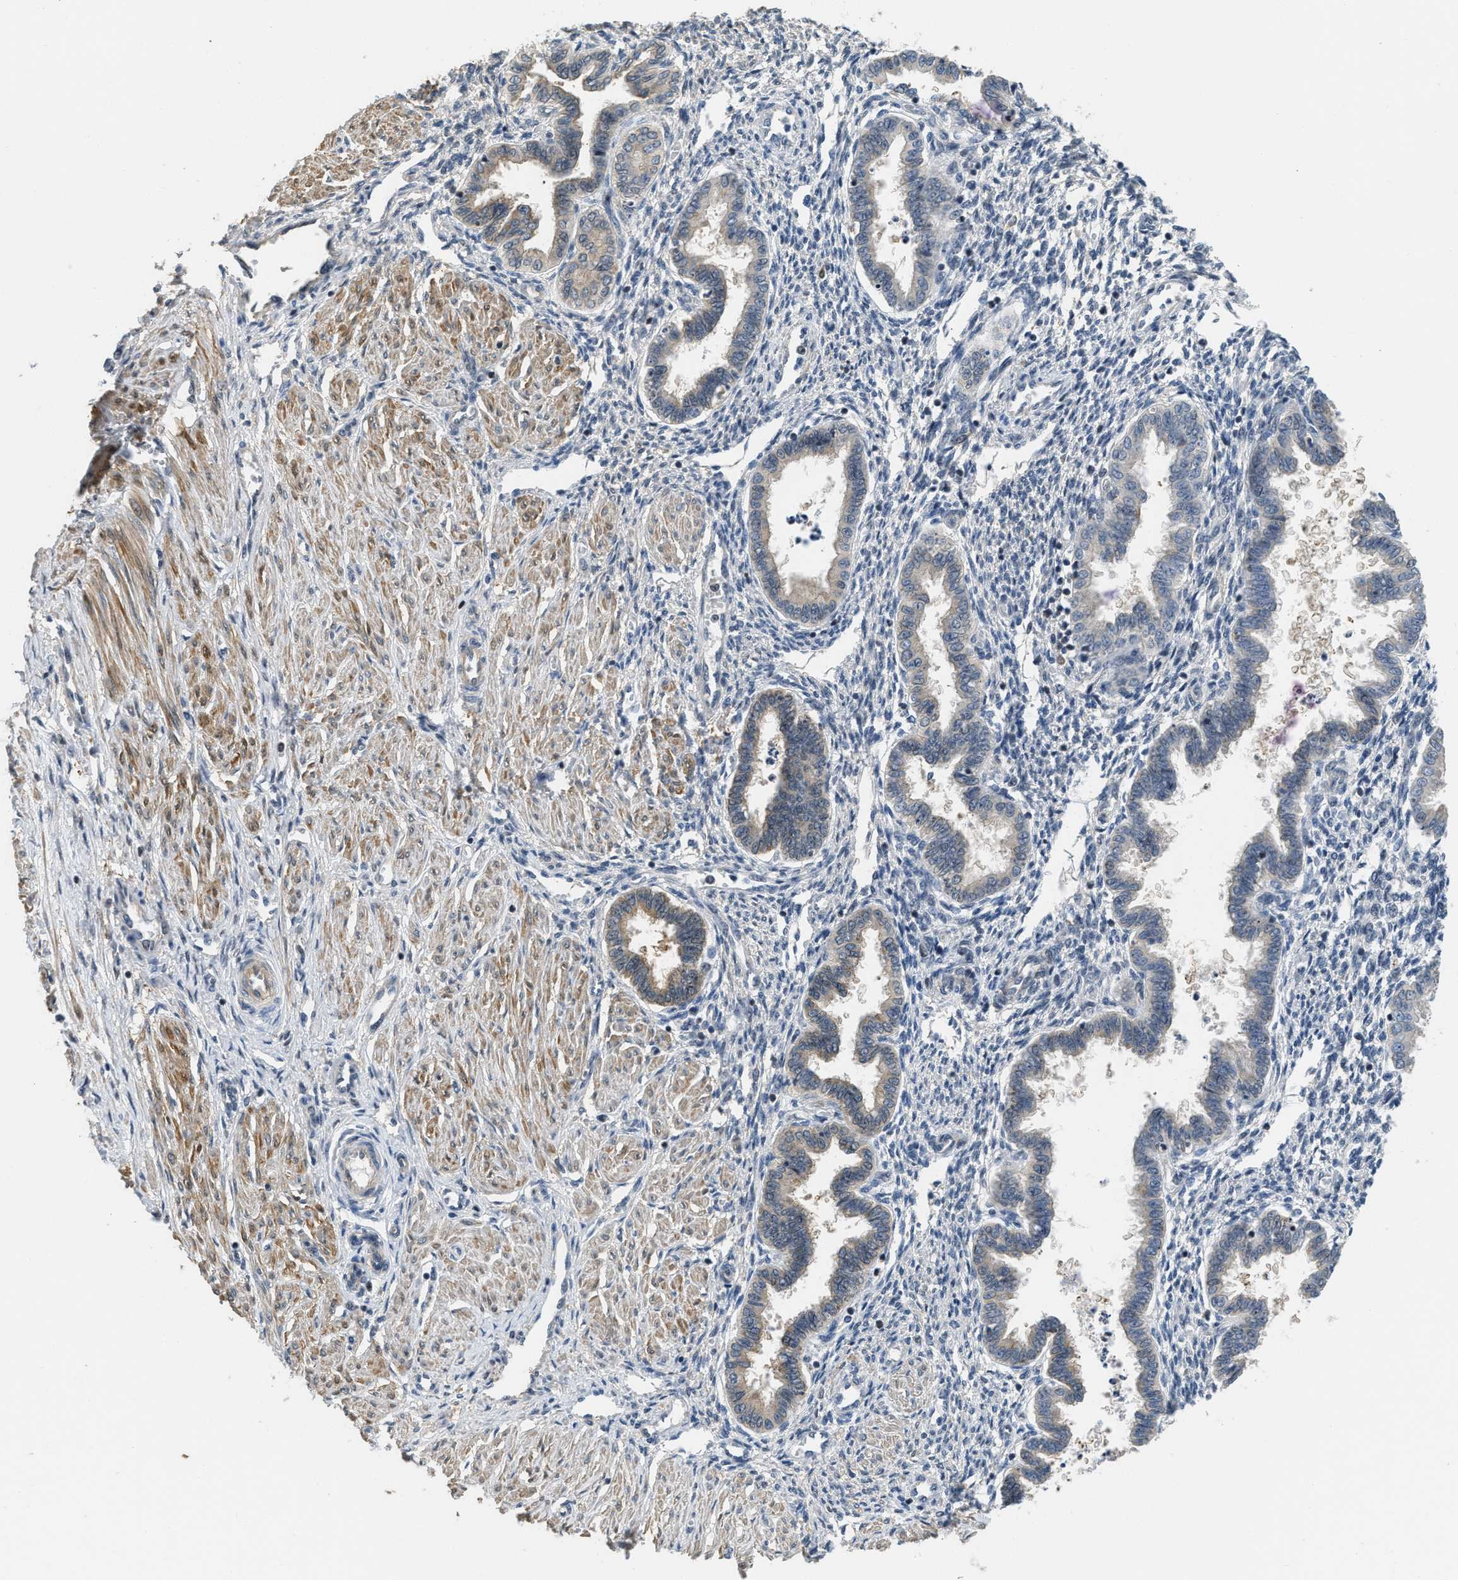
{"staining": {"intensity": "negative", "quantity": "none", "location": "none"}, "tissue": "endometrium", "cell_type": "Cells in endometrial stroma", "image_type": "normal", "snomed": [{"axis": "morphology", "description": "Normal tissue, NOS"}, {"axis": "topography", "description": "Endometrium"}], "caption": "A high-resolution histopathology image shows IHC staining of unremarkable endometrium, which exhibits no significant positivity in cells in endometrial stroma. The staining was performed using DAB (3,3'-diaminobenzidine) to visualize the protein expression in brown, while the nuclei were stained in blue with hematoxylin (Magnification: 20x).", "gene": "TES", "patient": {"sex": "female", "age": 33}}